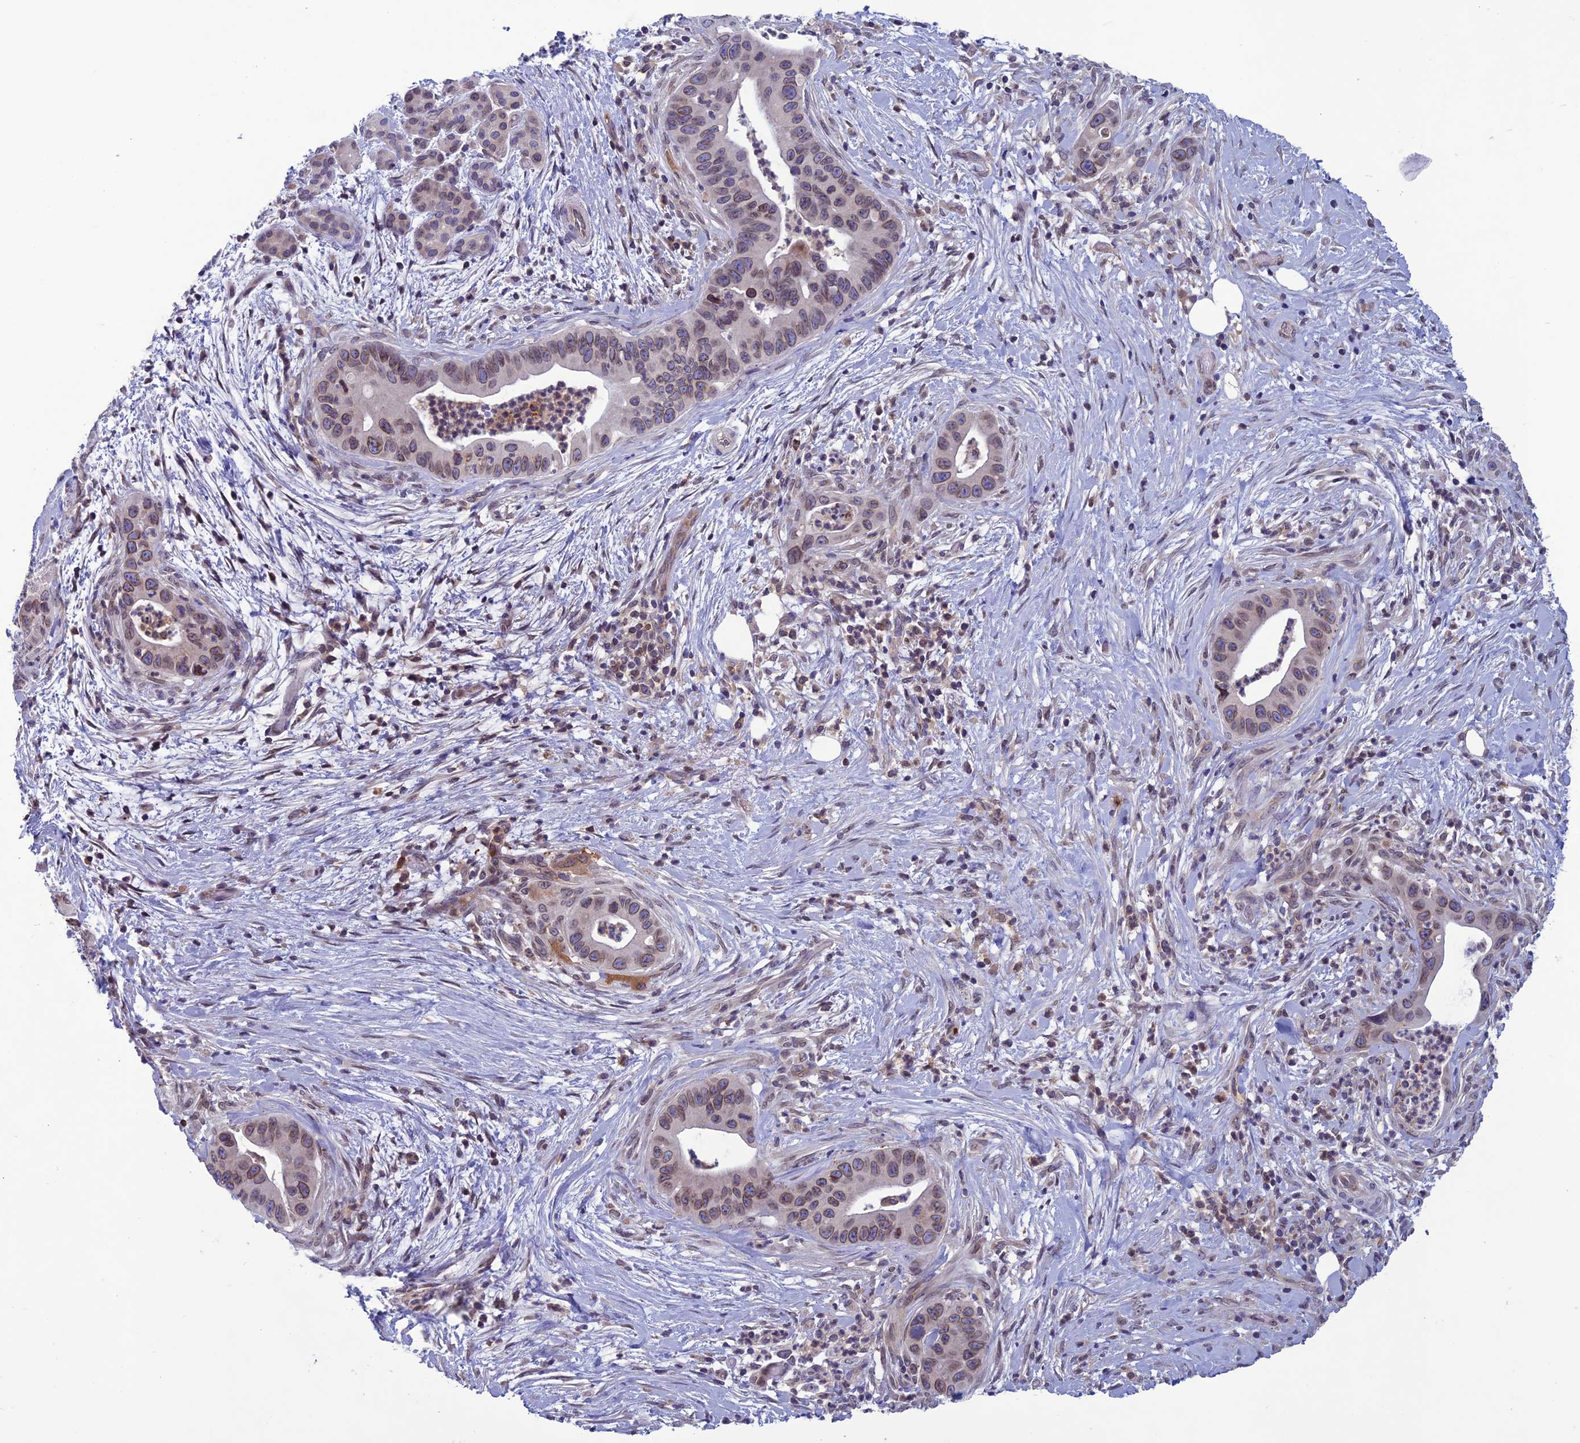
{"staining": {"intensity": "moderate", "quantity": ">75%", "location": "cytoplasmic/membranous,nuclear"}, "tissue": "pancreatic cancer", "cell_type": "Tumor cells", "image_type": "cancer", "snomed": [{"axis": "morphology", "description": "Adenocarcinoma, NOS"}, {"axis": "topography", "description": "Pancreas"}], "caption": "Human pancreatic cancer stained for a protein (brown) exhibits moderate cytoplasmic/membranous and nuclear positive expression in about >75% of tumor cells.", "gene": "WDR46", "patient": {"sex": "male", "age": 73}}